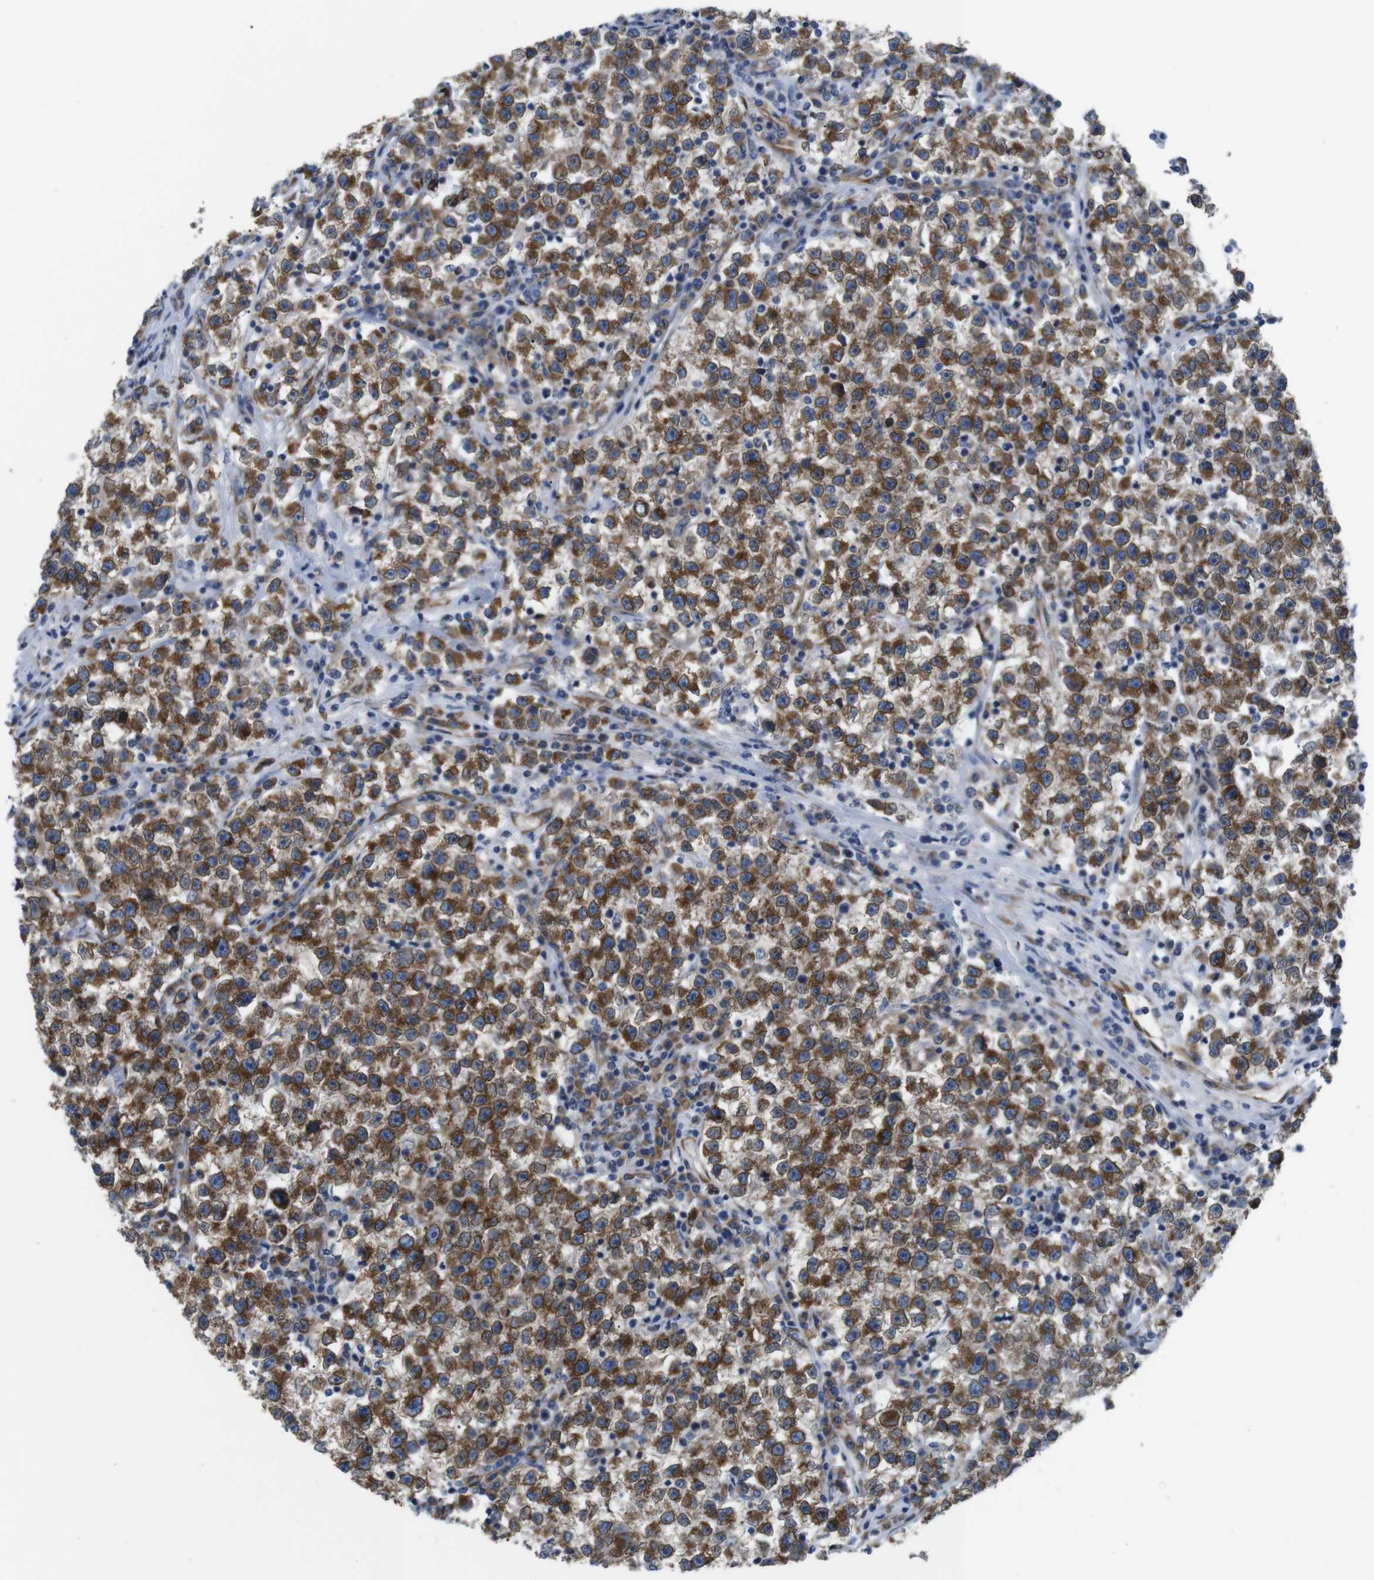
{"staining": {"intensity": "moderate", "quantity": ">75%", "location": "cytoplasmic/membranous"}, "tissue": "testis cancer", "cell_type": "Tumor cells", "image_type": "cancer", "snomed": [{"axis": "morphology", "description": "Seminoma, NOS"}, {"axis": "topography", "description": "Testis"}], "caption": "Immunohistochemistry of human testis cancer (seminoma) demonstrates medium levels of moderate cytoplasmic/membranous staining in approximately >75% of tumor cells.", "gene": "HACD3", "patient": {"sex": "male", "age": 22}}